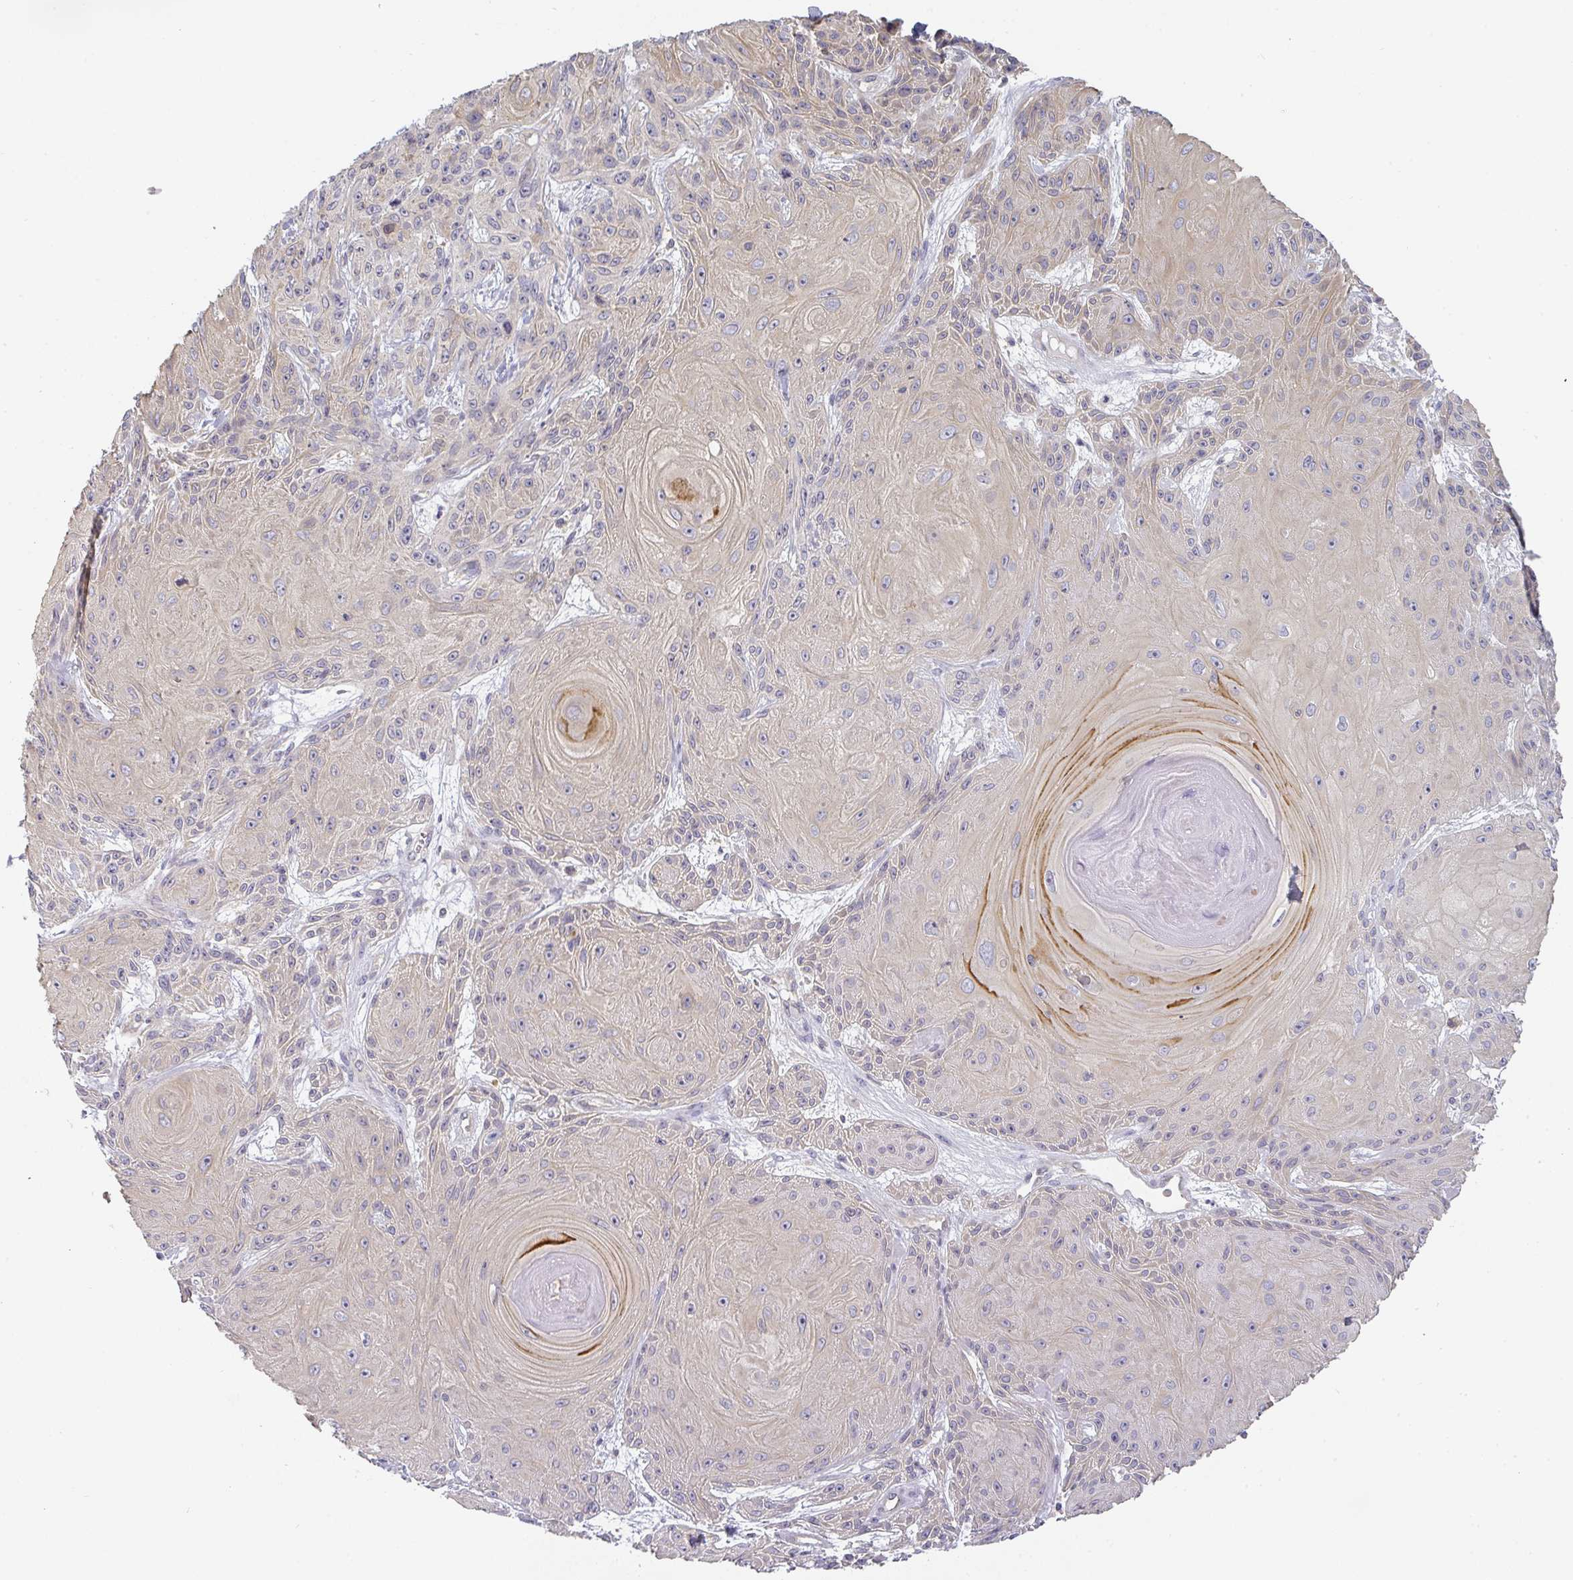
{"staining": {"intensity": "weak", "quantity": "<25%", "location": "cytoplasmic/membranous"}, "tissue": "skin cancer", "cell_type": "Tumor cells", "image_type": "cancer", "snomed": [{"axis": "morphology", "description": "Squamous cell carcinoma, NOS"}, {"axis": "topography", "description": "Skin"}], "caption": "Immunohistochemical staining of skin cancer demonstrates no significant staining in tumor cells.", "gene": "GSDMB", "patient": {"sex": "male", "age": 88}}